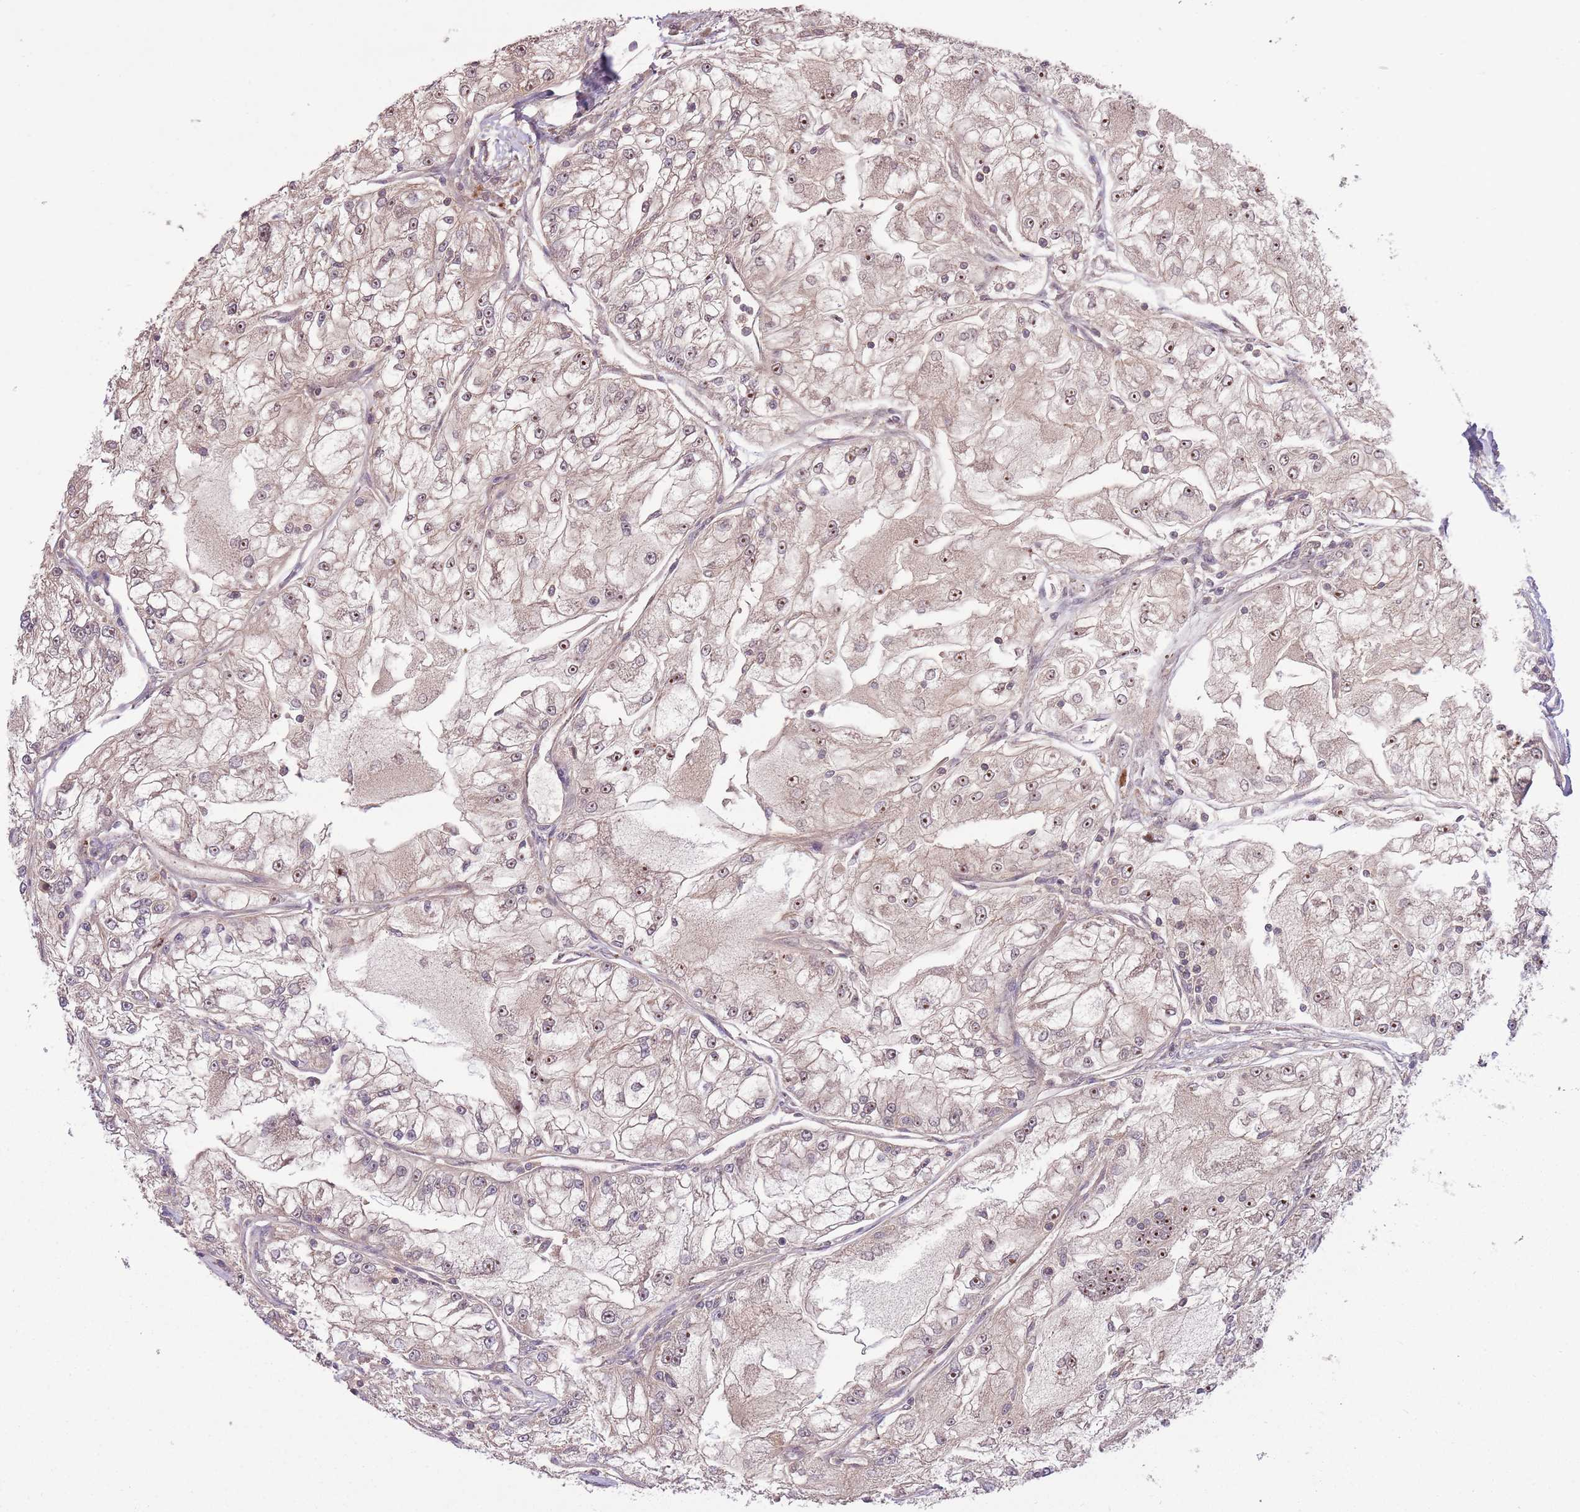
{"staining": {"intensity": "moderate", "quantity": "25%-75%", "location": "nuclear"}, "tissue": "renal cancer", "cell_type": "Tumor cells", "image_type": "cancer", "snomed": [{"axis": "morphology", "description": "Adenocarcinoma, NOS"}, {"axis": "topography", "description": "Kidney"}], "caption": "Immunohistochemistry image of renal adenocarcinoma stained for a protein (brown), which displays medium levels of moderate nuclear staining in approximately 25%-75% of tumor cells.", "gene": "POLR3F", "patient": {"sex": "female", "age": 72}}